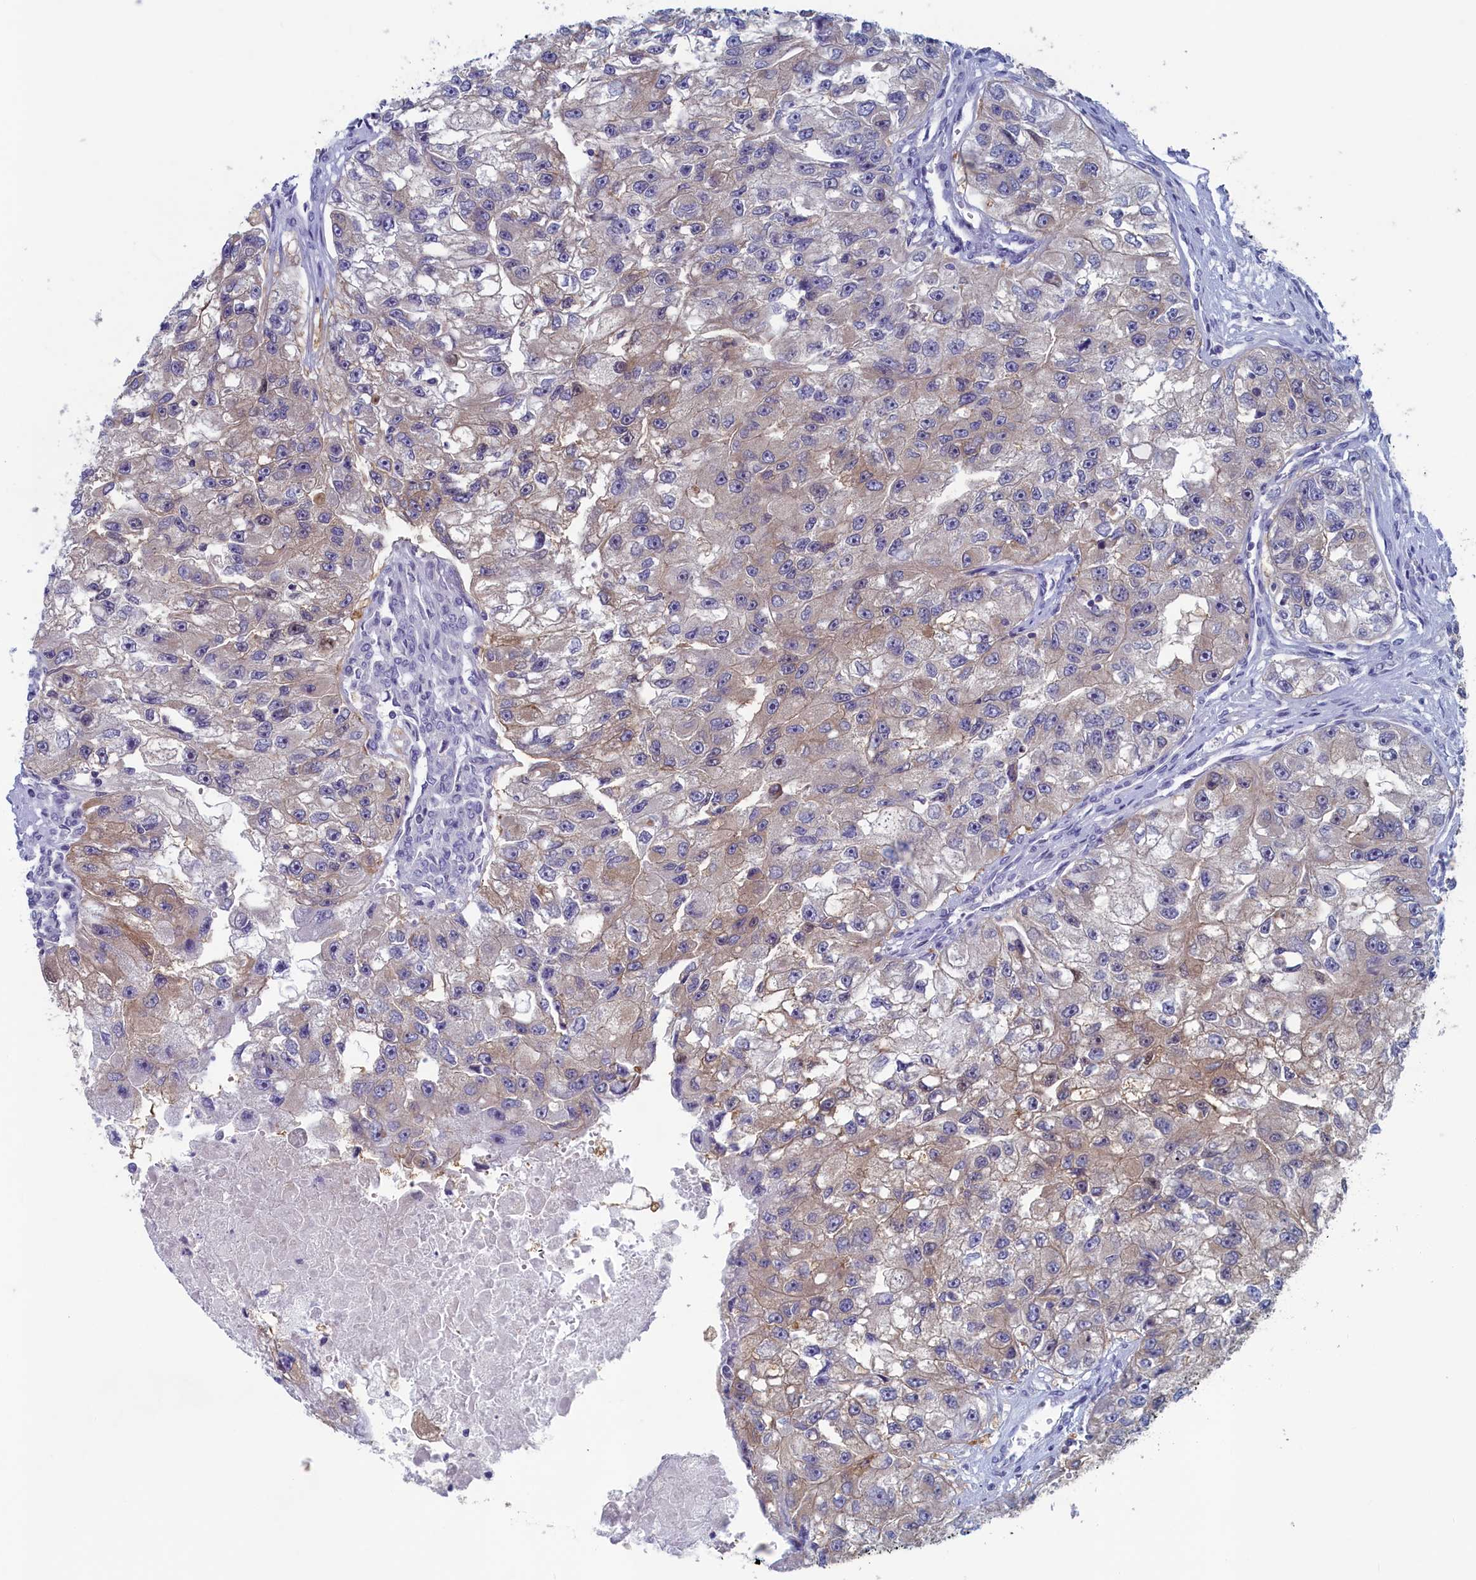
{"staining": {"intensity": "weak", "quantity": "<25%", "location": "cytoplasmic/membranous"}, "tissue": "renal cancer", "cell_type": "Tumor cells", "image_type": "cancer", "snomed": [{"axis": "morphology", "description": "Adenocarcinoma, NOS"}, {"axis": "topography", "description": "Kidney"}], "caption": "This is an immunohistochemistry histopathology image of human renal cancer. There is no positivity in tumor cells.", "gene": "WDR76", "patient": {"sex": "male", "age": 63}}